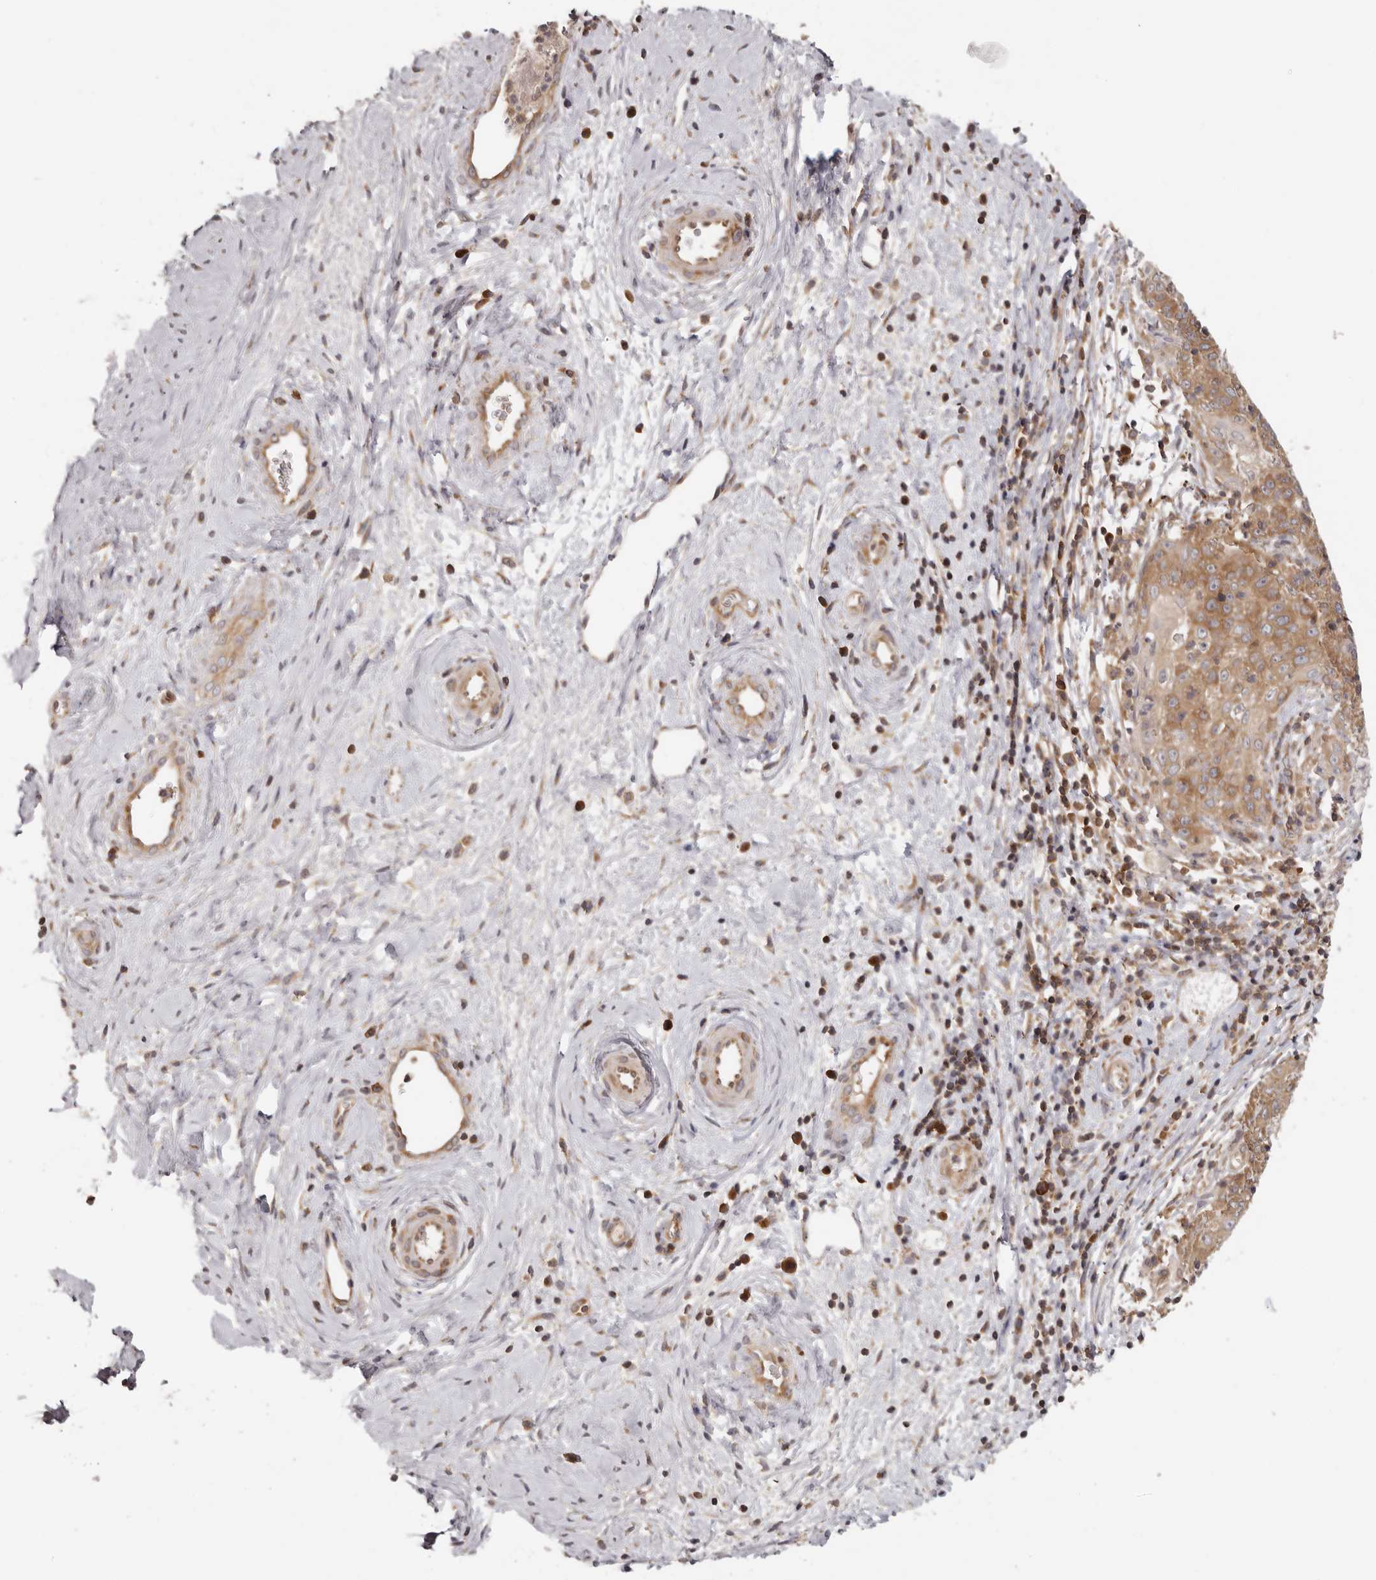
{"staining": {"intensity": "moderate", "quantity": ">75%", "location": "cytoplasmic/membranous"}, "tissue": "cervical cancer", "cell_type": "Tumor cells", "image_type": "cancer", "snomed": [{"axis": "morphology", "description": "Squamous cell carcinoma, NOS"}, {"axis": "topography", "description": "Cervix"}], "caption": "Human squamous cell carcinoma (cervical) stained for a protein (brown) displays moderate cytoplasmic/membranous positive expression in about >75% of tumor cells.", "gene": "EEF1E1", "patient": {"sex": "female", "age": 48}}